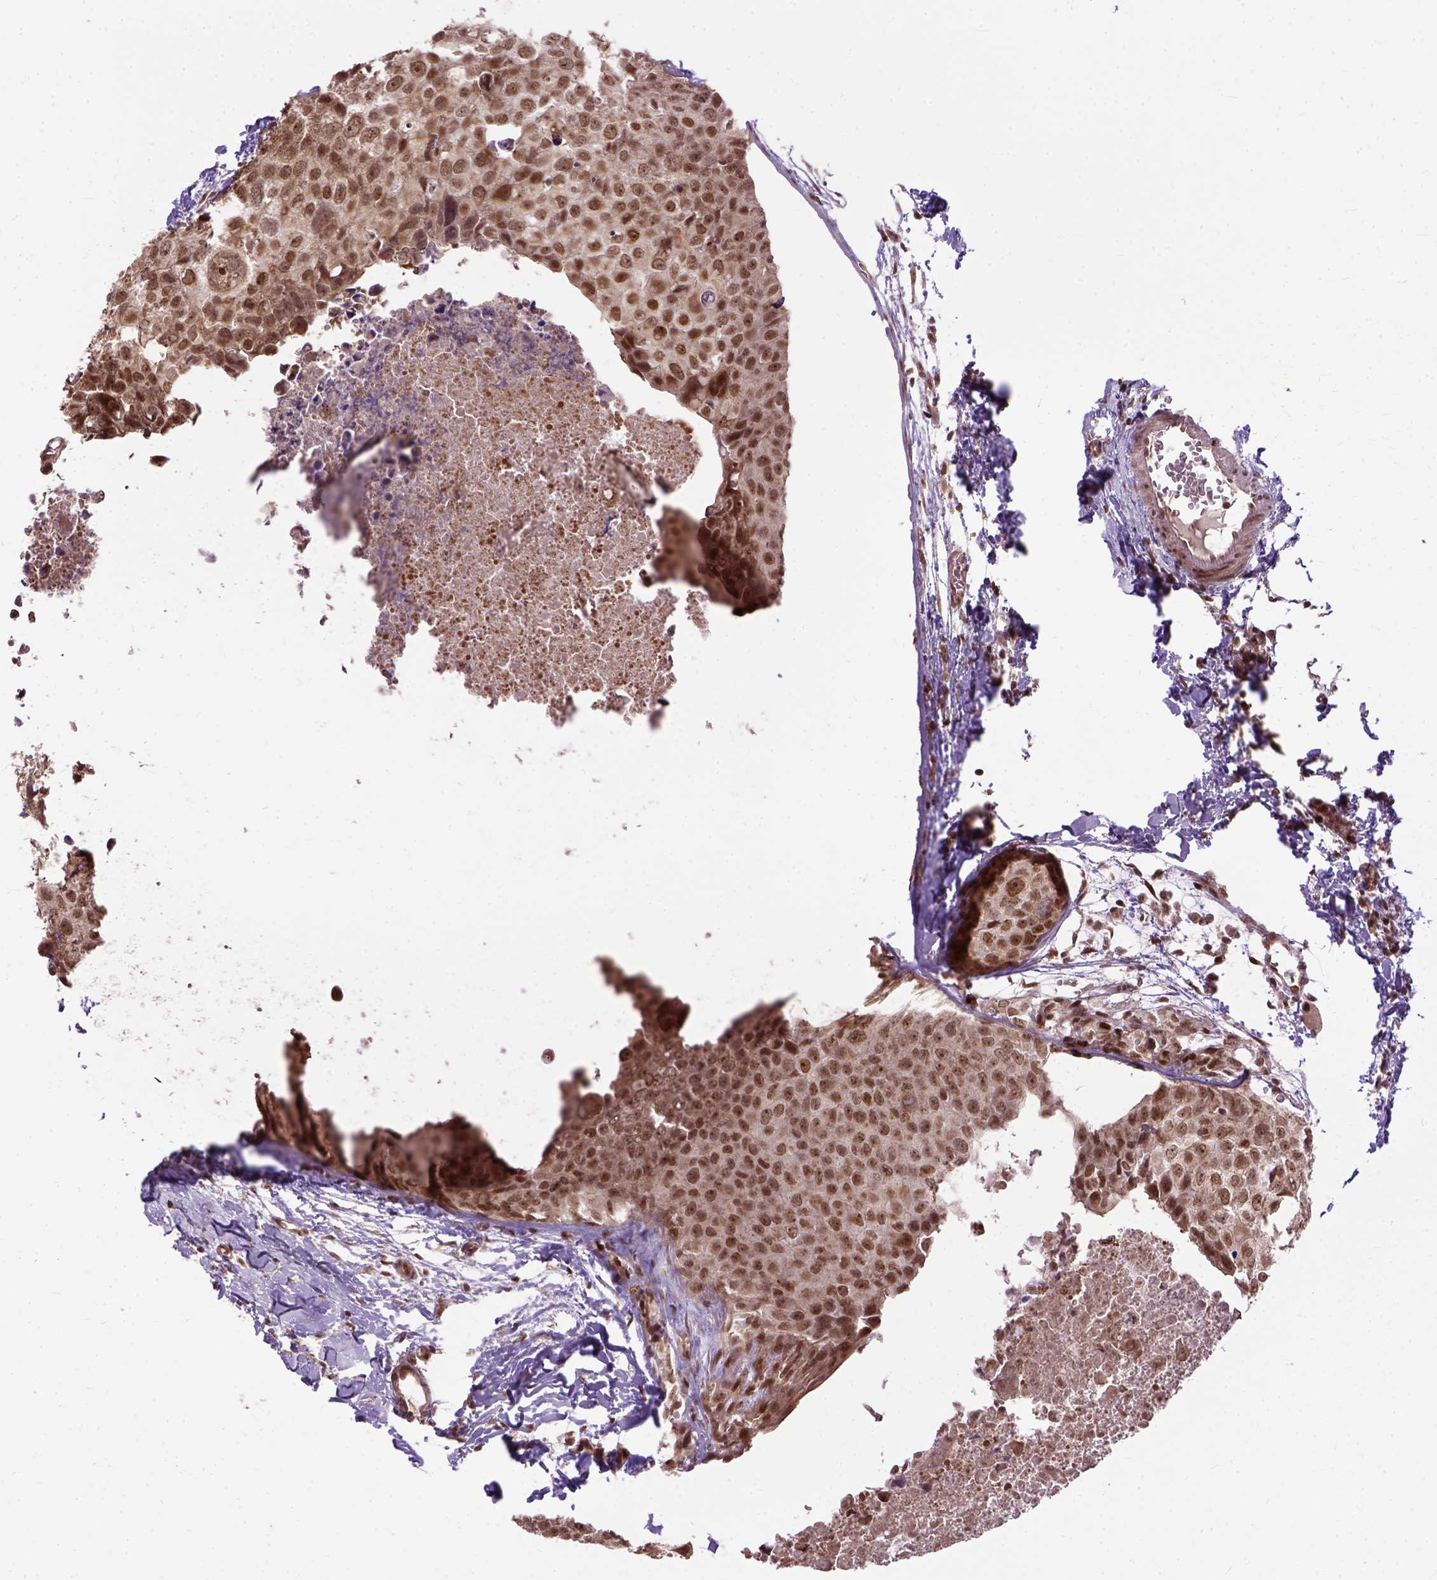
{"staining": {"intensity": "moderate", "quantity": ">75%", "location": "nuclear"}, "tissue": "breast cancer", "cell_type": "Tumor cells", "image_type": "cancer", "snomed": [{"axis": "morphology", "description": "Duct carcinoma"}, {"axis": "topography", "description": "Breast"}], "caption": "Invasive ductal carcinoma (breast) tissue exhibits moderate nuclear positivity in approximately >75% of tumor cells", "gene": "ZNF630", "patient": {"sex": "female", "age": 38}}